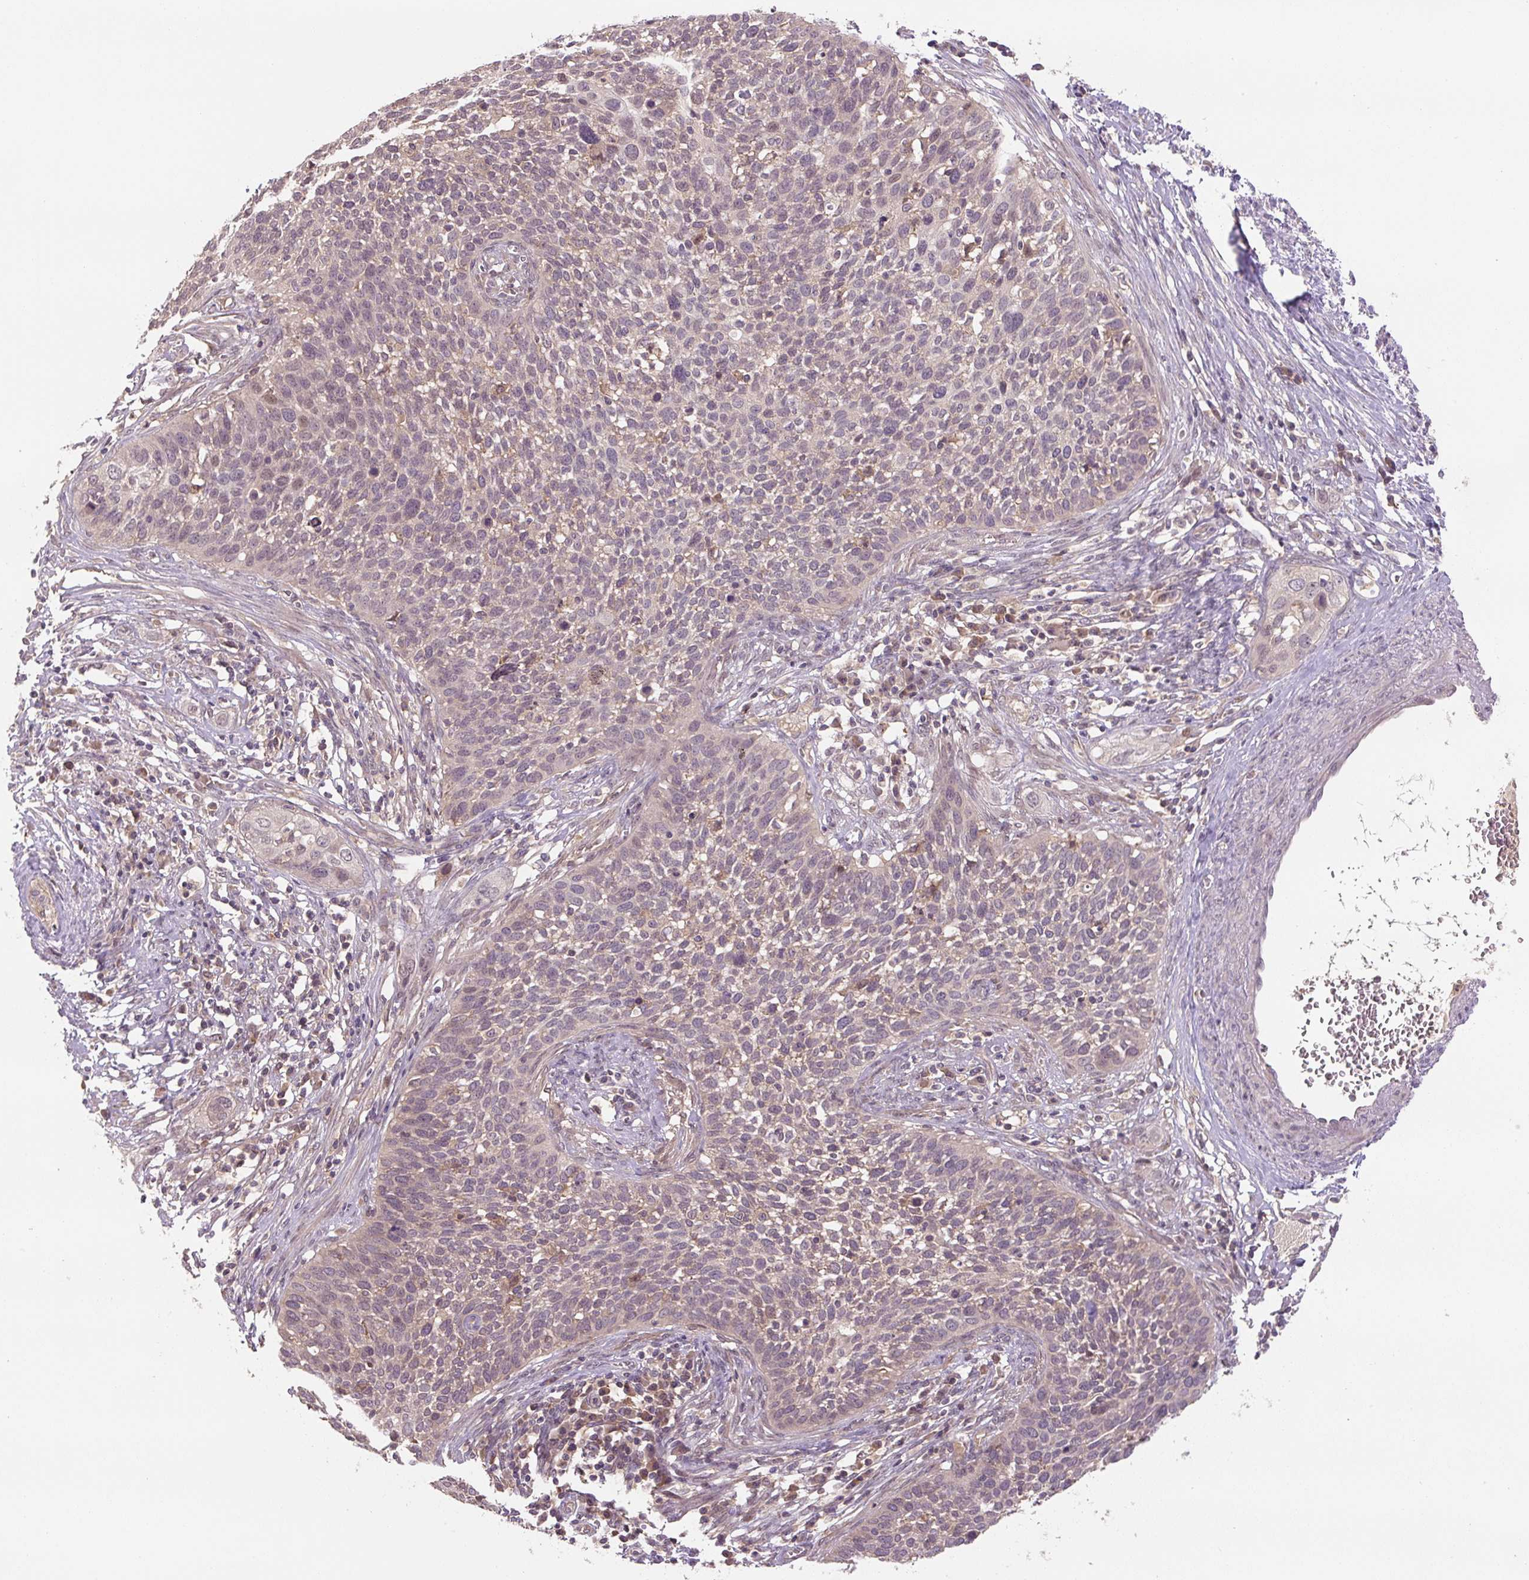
{"staining": {"intensity": "negative", "quantity": "none", "location": "none"}, "tissue": "cervical cancer", "cell_type": "Tumor cells", "image_type": "cancer", "snomed": [{"axis": "morphology", "description": "Squamous cell carcinoma, NOS"}, {"axis": "topography", "description": "Cervix"}], "caption": "Immunohistochemistry (IHC) photomicrograph of cervical cancer (squamous cell carcinoma) stained for a protein (brown), which shows no staining in tumor cells.", "gene": "C2orf73", "patient": {"sex": "female", "age": 34}}